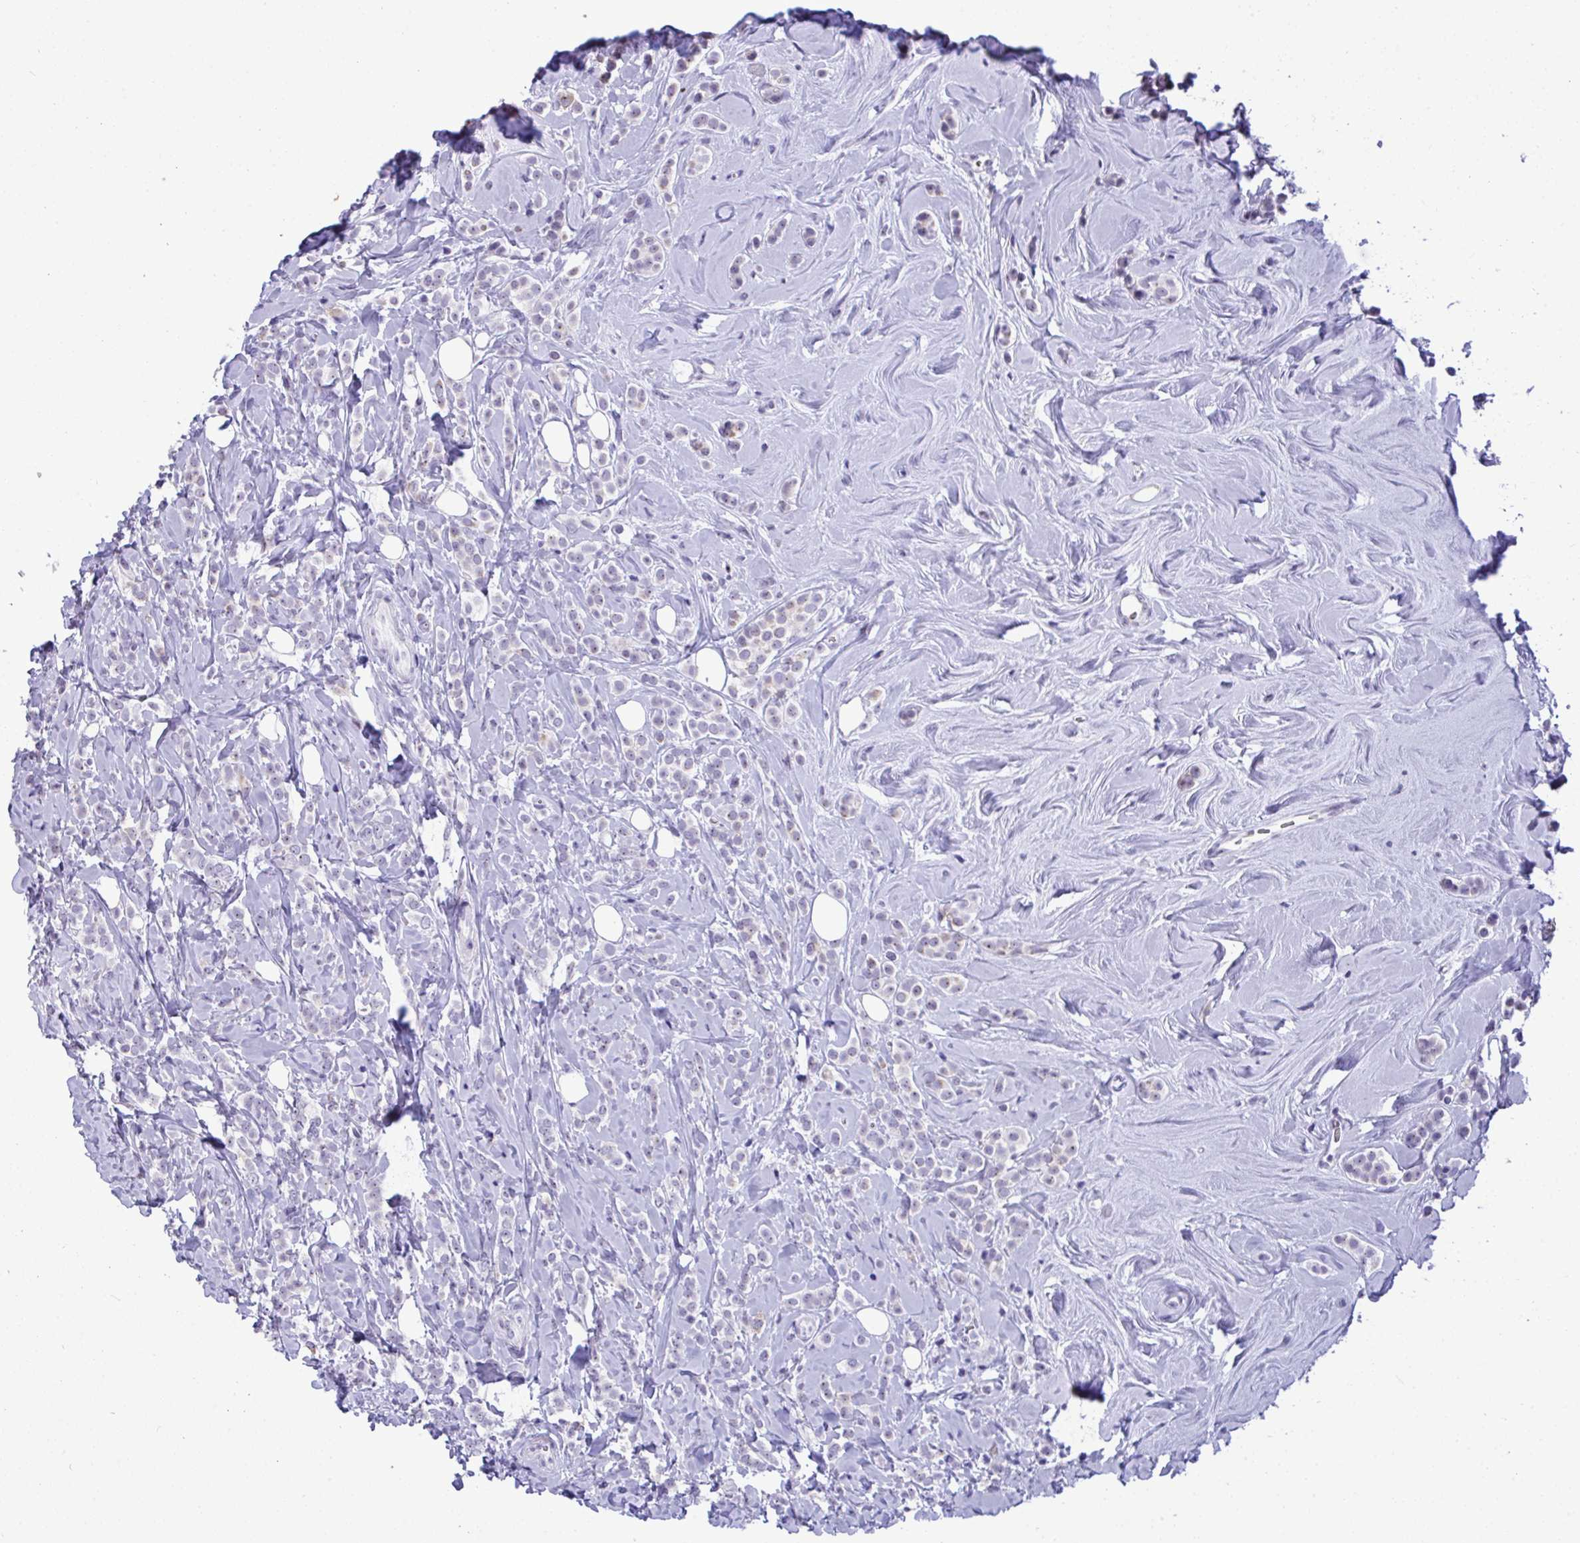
{"staining": {"intensity": "negative", "quantity": "none", "location": "none"}, "tissue": "breast cancer", "cell_type": "Tumor cells", "image_type": "cancer", "snomed": [{"axis": "morphology", "description": "Lobular carcinoma"}, {"axis": "topography", "description": "Breast"}], "caption": "High power microscopy histopathology image of an immunohistochemistry (IHC) image of lobular carcinoma (breast), revealing no significant expression in tumor cells.", "gene": "YBX2", "patient": {"sex": "female", "age": 49}}